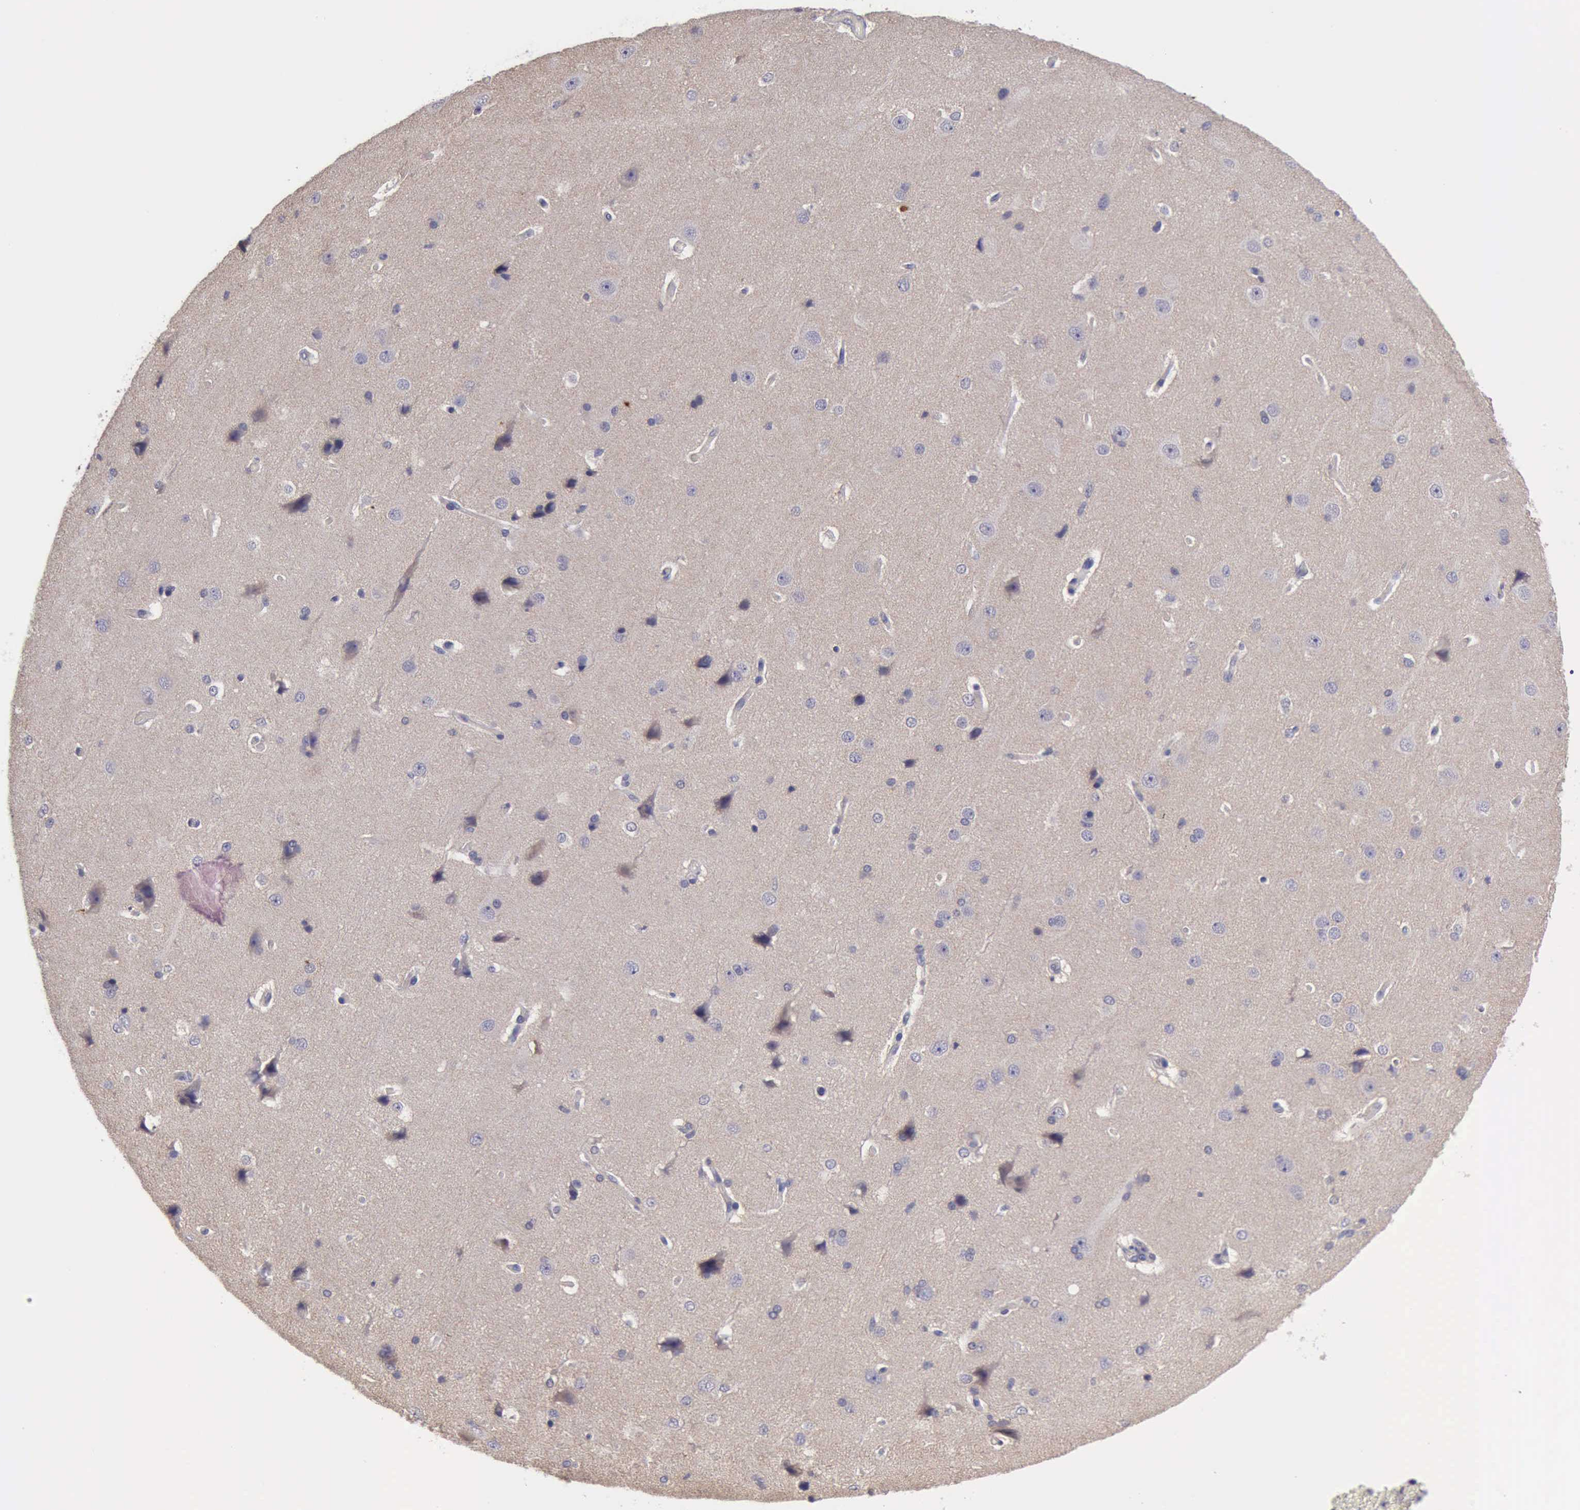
{"staining": {"intensity": "negative", "quantity": "none", "location": "none"}, "tissue": "cerebral cortex", "cell_type": "Endothelial cells", "image_type": "normal", "snomed": [{"axis": "morphology", "description": "Normal tissue, NOS"}, {"axis": "topography", "description": "Cerebral cortex"}], "caption": "Endothelial cells are negative for protein expression in benign human cerebral cortex. (Brightfield microscopy of DAB IHC at high magnification).", "gene": "KCND1", "patient": {"sex": "female", "age": 45}}